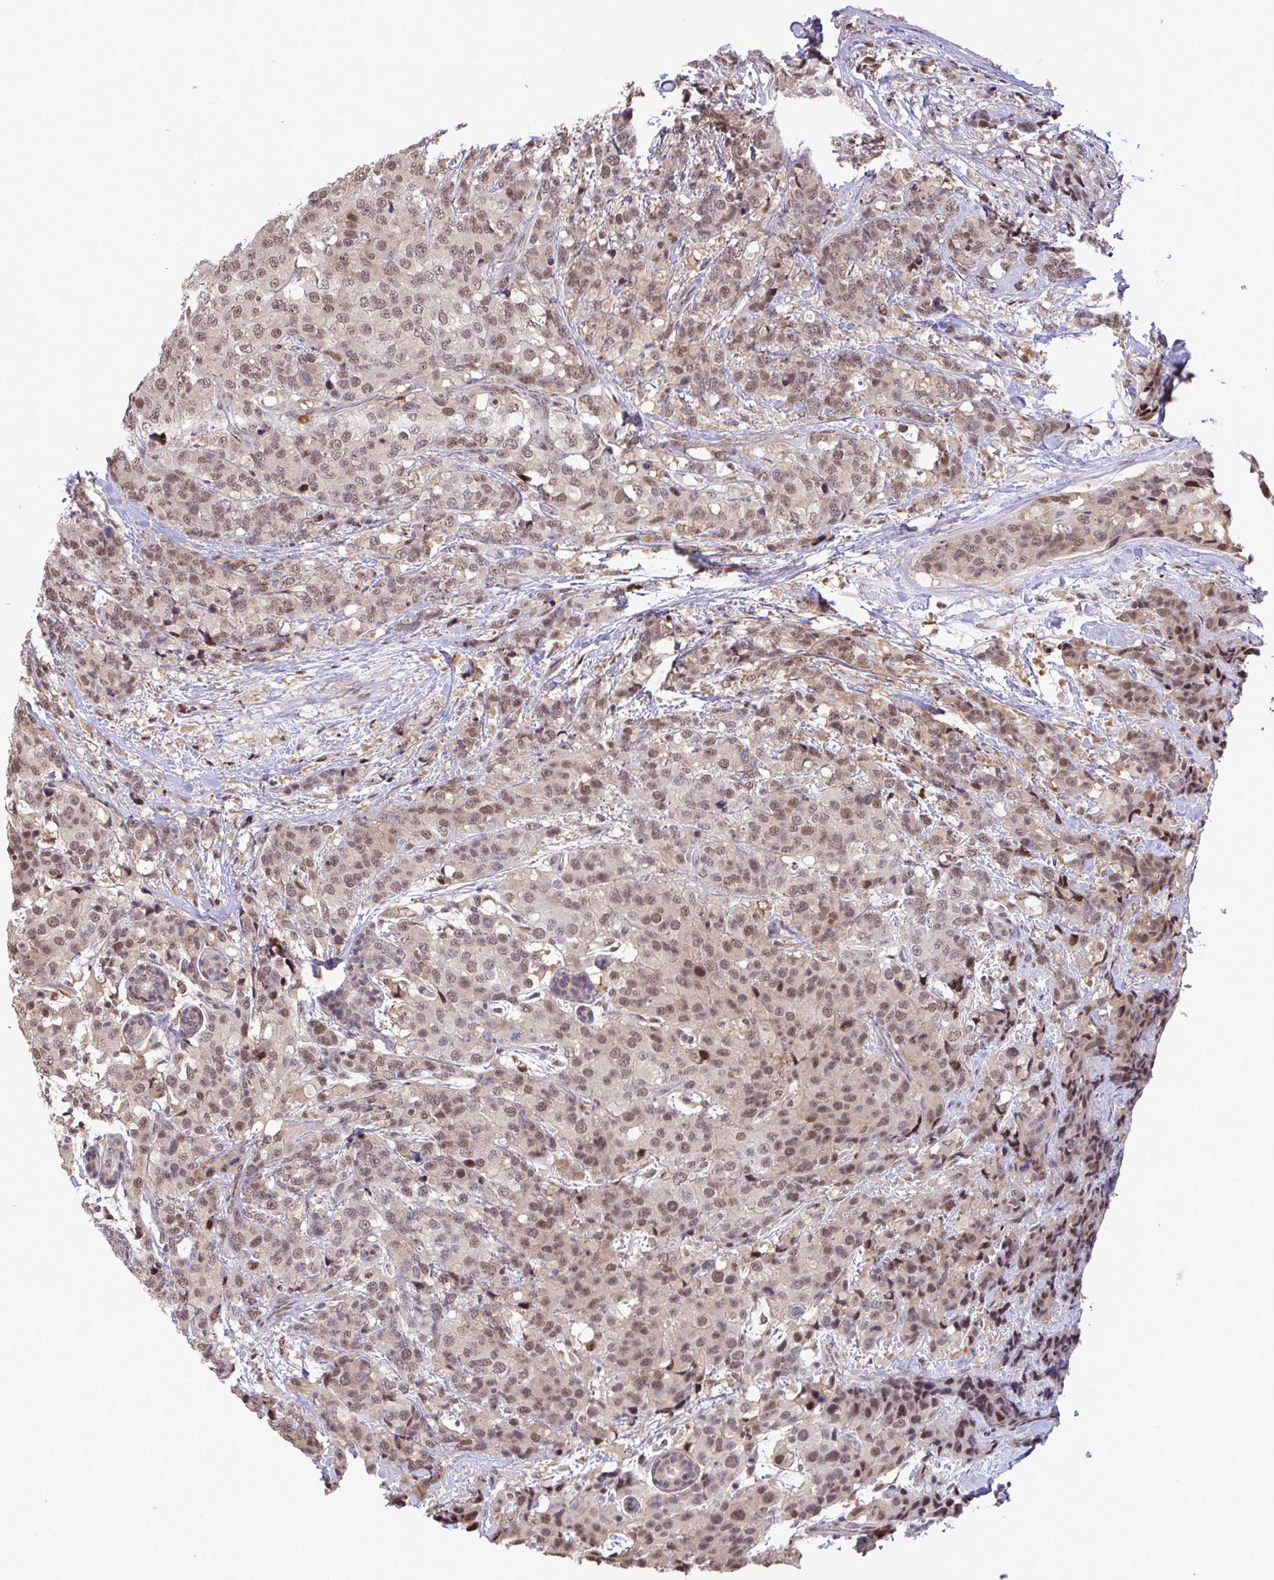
{"staining": {"intensity": "moderate", "quantity": ">75%", "location": "nuclear"}, "tissue": "breast cancer", "cell_type": "Tumor cells", "image_type": "cancer", "snomed": [{"axis": "morphology", "description": "Lobular carcinoma"}, {"axis": "topography", "description": "Breast"}], "caption": "Protein staining of lobular carcinoma (breast) tissue shows moderate nuclear expression in about >75% of tumor cells. The staining is performed using DAB brown chromogen to label protein expression. The nuclei are counter-stained blue using hematoxylin.", "gene": "OR6K3", "patient": {"sex": "female", "age": 59}}